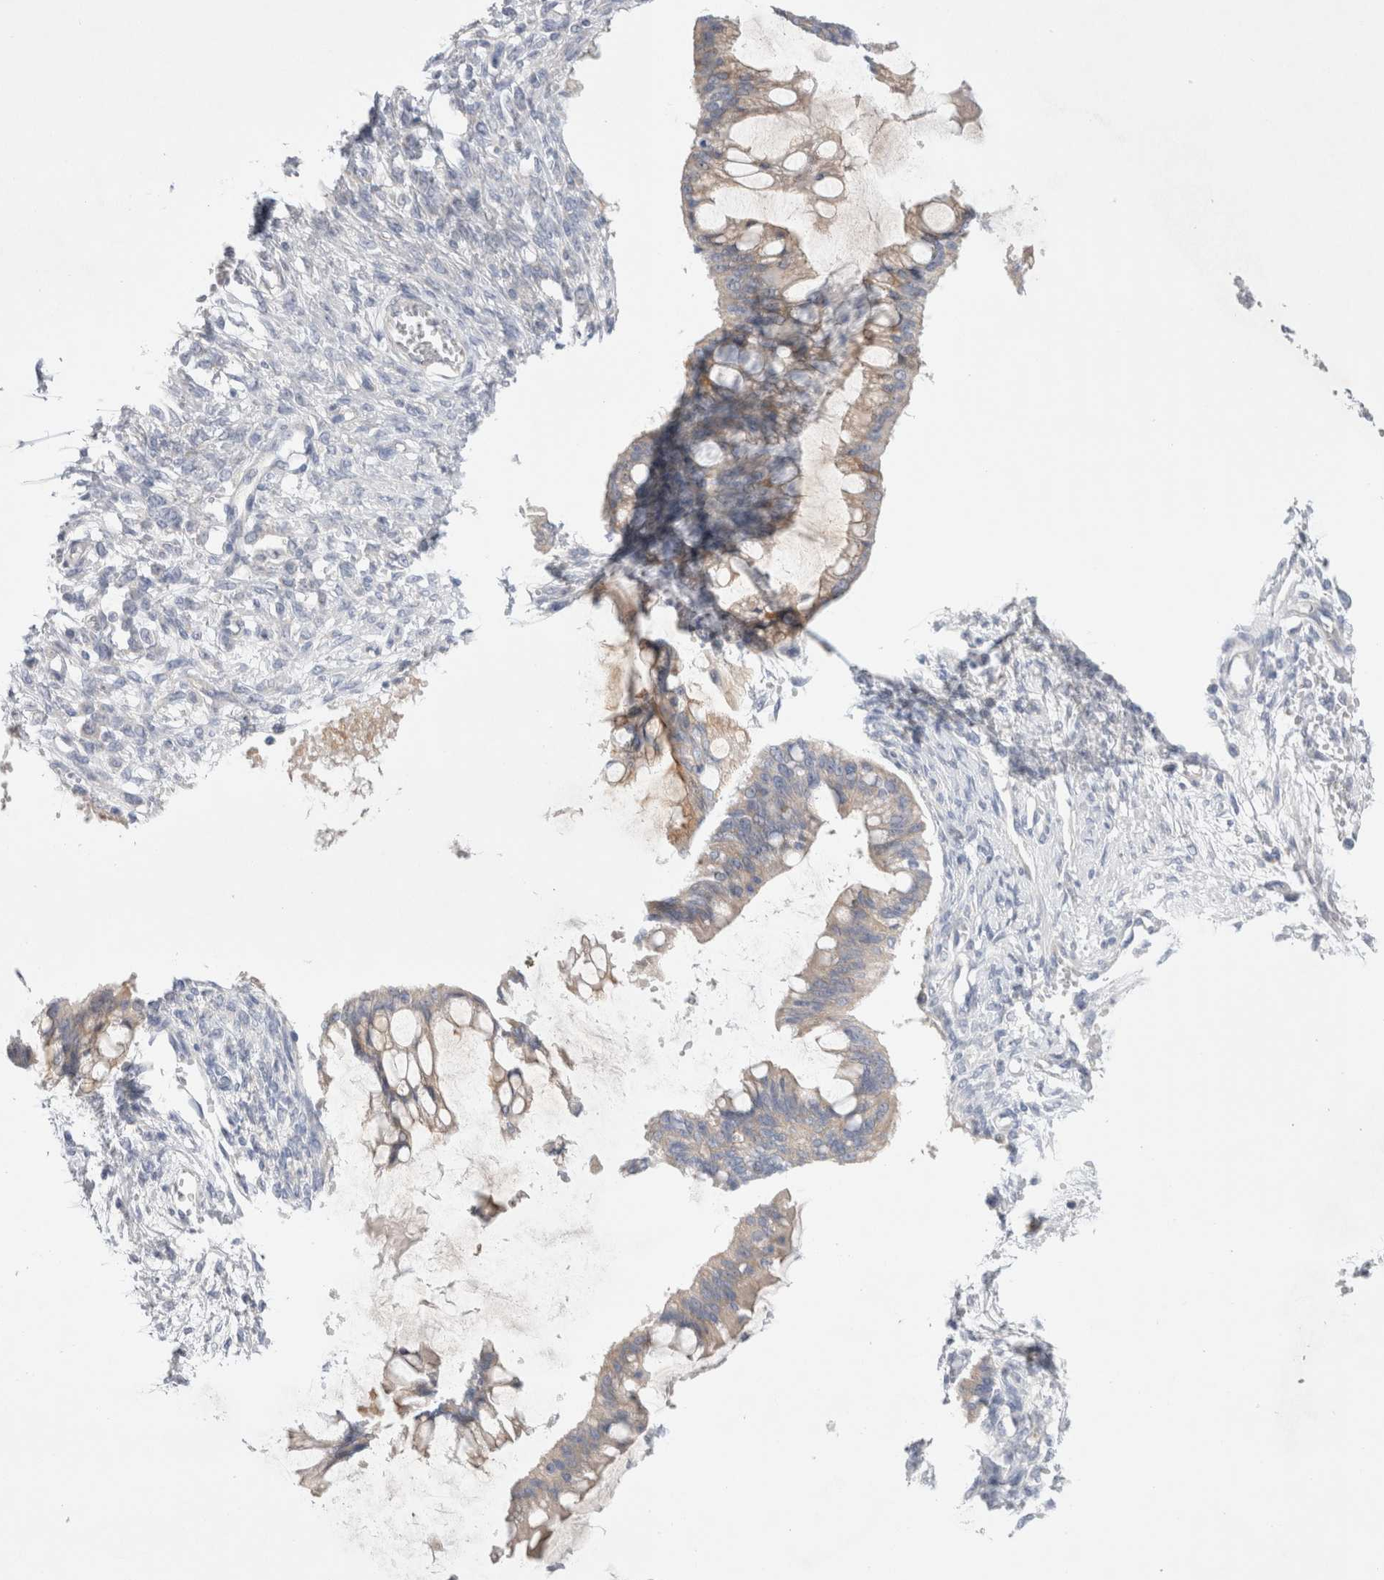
{"staining": {"intensity": "weak", "quantity": ">75%", "location": "cytoplasmic/membranous"}, "tissue": "ovarian cancer", "cell_type": "Tumor cells", "image_type": "cancer", "snomed": [{"axis": "morphology", "description": "Cystadenocarcinoma, mucinous, NOS"}, {"axis": "topography", "description": "Ovary"}], "caption": "An immunohistochemistry (IHC) histopathology image of neoplastic tissue is shown. Protein staining in brown highlights weak cytoplasmic/membranous positivity in mucinous cystadenocarcinoma (ovarian) within tumor cells.", "gene": "RBM12B", "patient": {"sex": "female", "age": 73}}